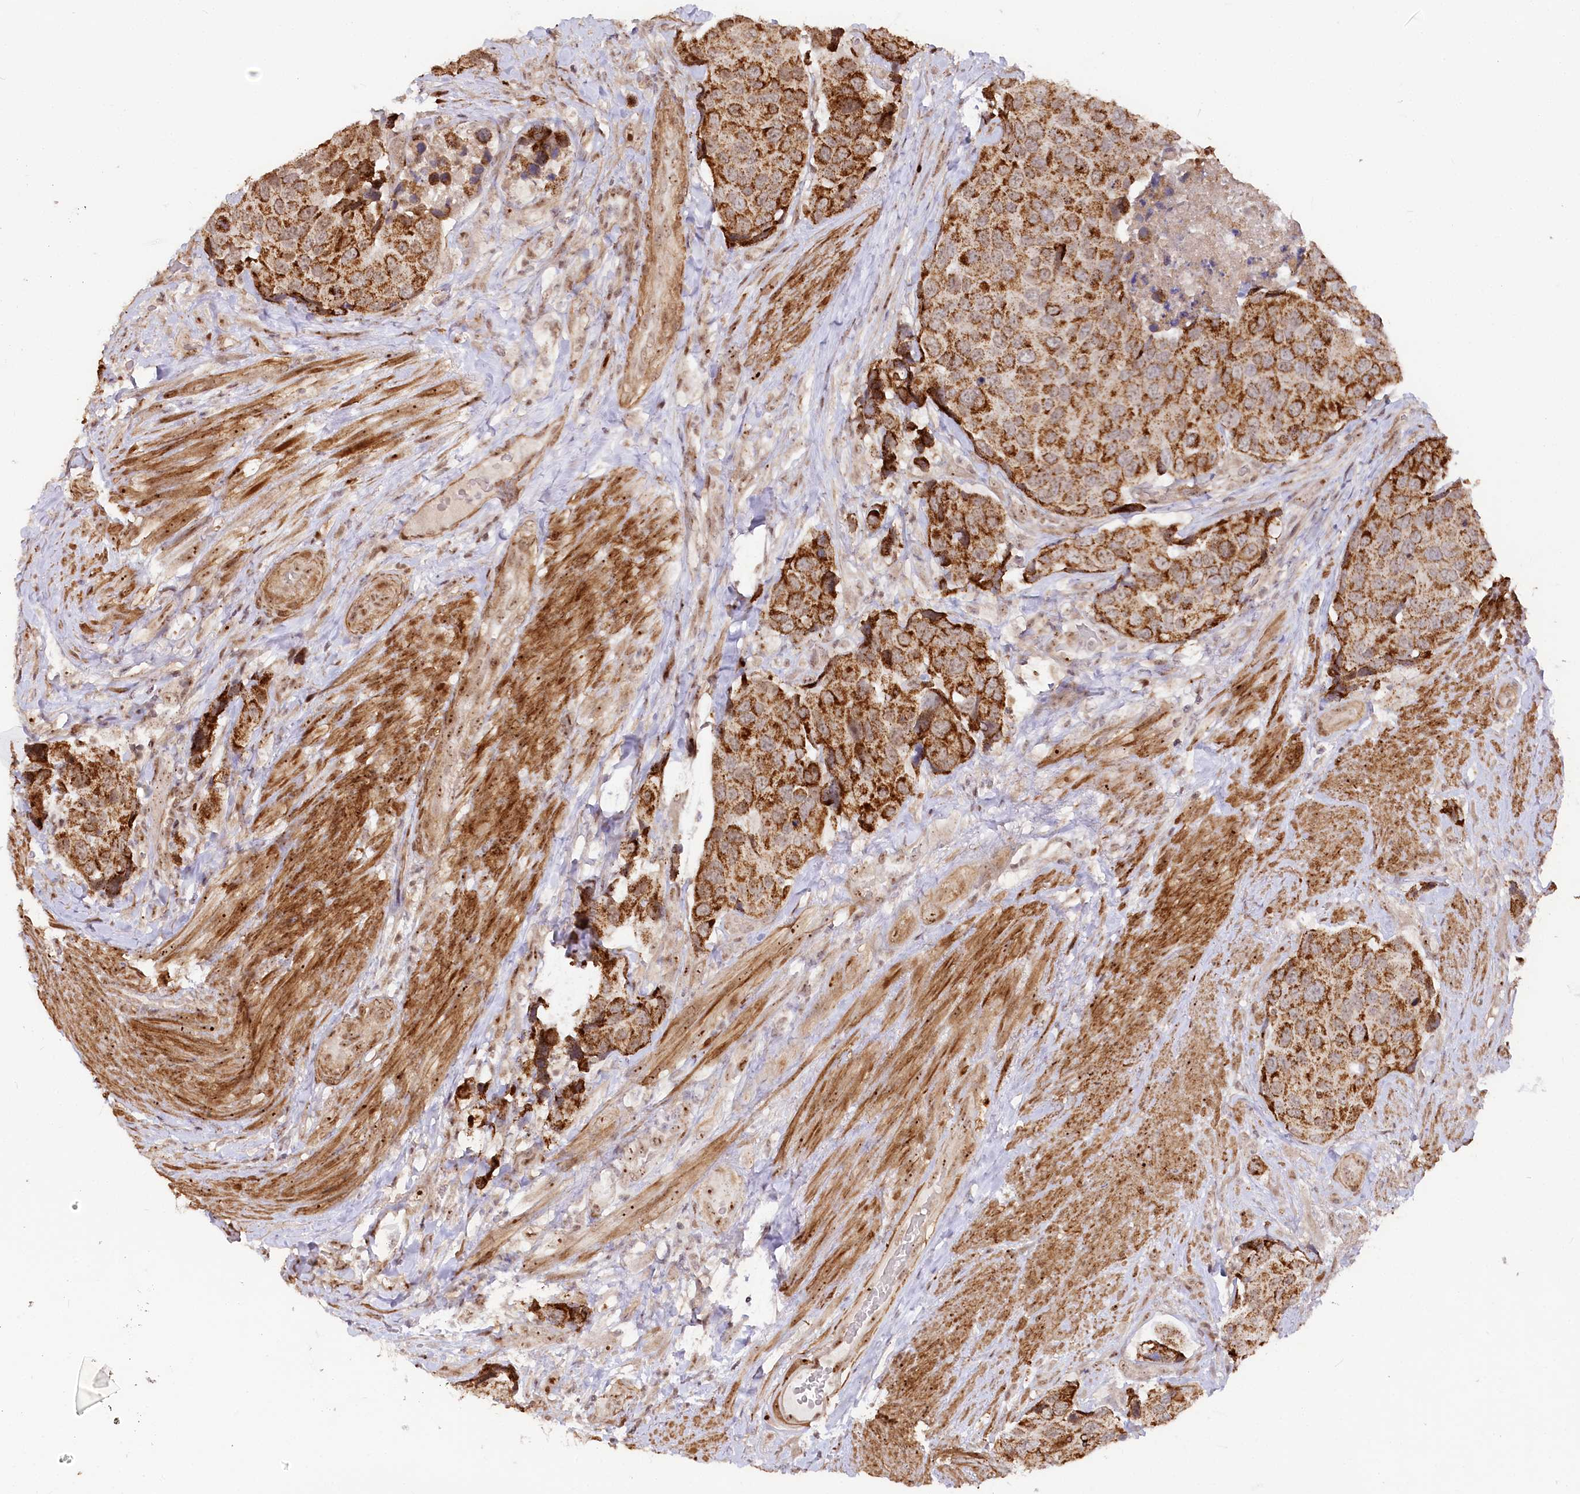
{"staining": {"intensity": "strong", "quantity": ">75%", "location": "cytoplasmic/membranous"}, "tissue": "urothelial cancer", "cell_type": "Tumor cells", "image_type": "cancer", "snomed": [{"axis": "morphology", "description": "Urothelial carcinoma, High grade"}, {"axis": "topography", "description": "Urinary bladder"}], "caption": "A photomicrograph showing strong cytoplasmic/membranous positivity in approximately >75% of tumor cells in urothelial cancer, as visualized by brown immunohistochemical staining.", "gene": "GNL3L", "patient": {"sex": "male", "age": 74}}